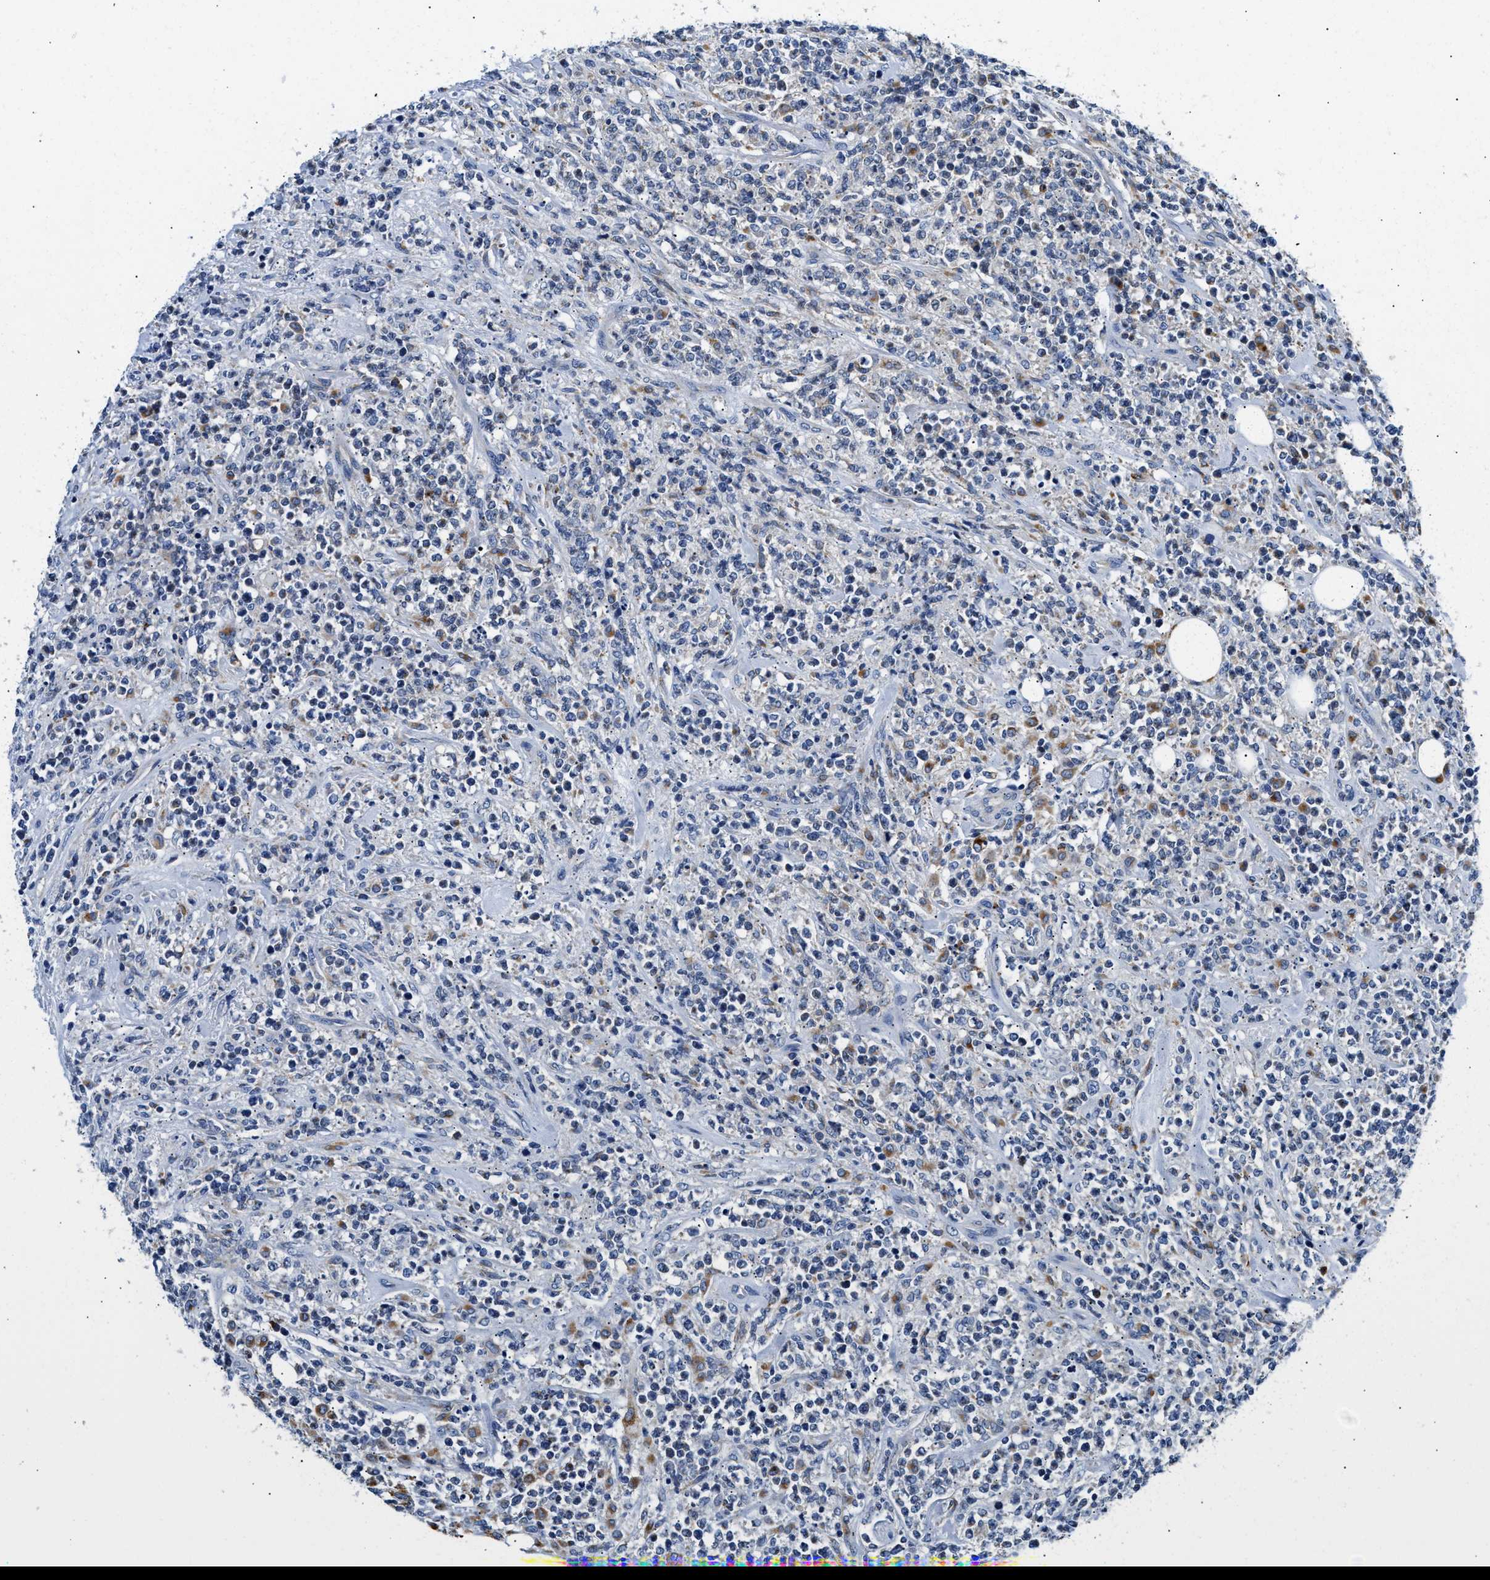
{"staining": {"intensity": "negative", "quantity": "none", "location": "none"}, "tissue": "lymphoma", "cell_type": "Tumor cells", "image_type": "cancer", "snomed": [{"axis": "morphology", "description": "Malignant lymphoma, non-Hodgkin's type, High grade"}, {"axis": "topography", "description": "Soft tissue"}], "caption": "Micrograph shows no significant protein staining in tumor cells of high-grade malignant lymphoma, non-Hodgkin's type.", "gene": "ACADVL", "patient": {"sex": "male", "age": 18}}